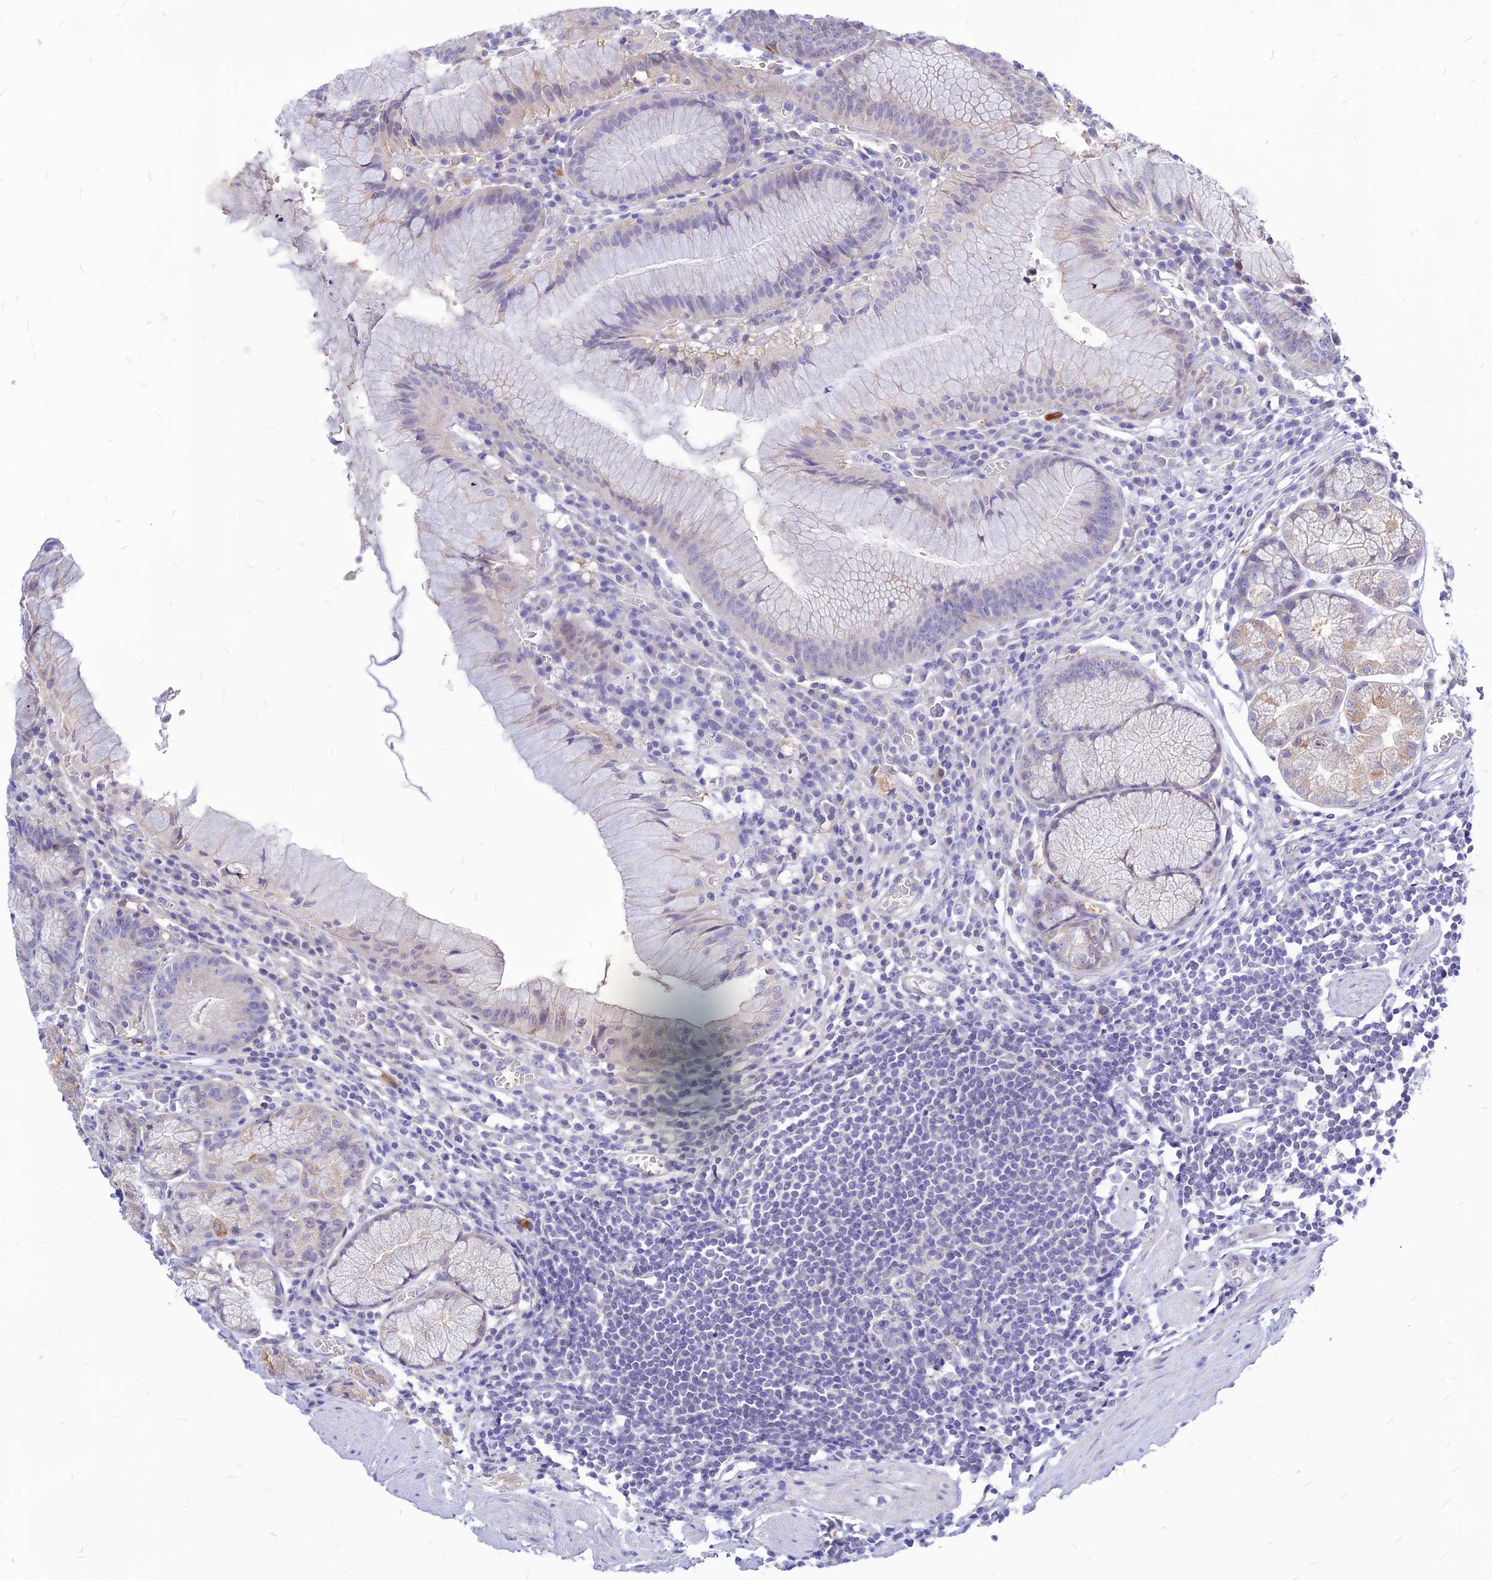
{"staining": {"intensity": "weak", "quantity": "<25%", "location": "cytoplasmic/membranous"}, "tissue": "stomach", "cell_type": "Glandular cells", "image_type": "normal", "snomed": [{"axis": "morphology", "description": "Normal tissue, NOS"}, {"axis": "topography", "description": "Stomach"}], "caption": "Protein analysis of normal stomach demonstrates no significant staining in glandular cells.", "gene": "CZIB", "patient": {"sex": "male", "age": 55}}